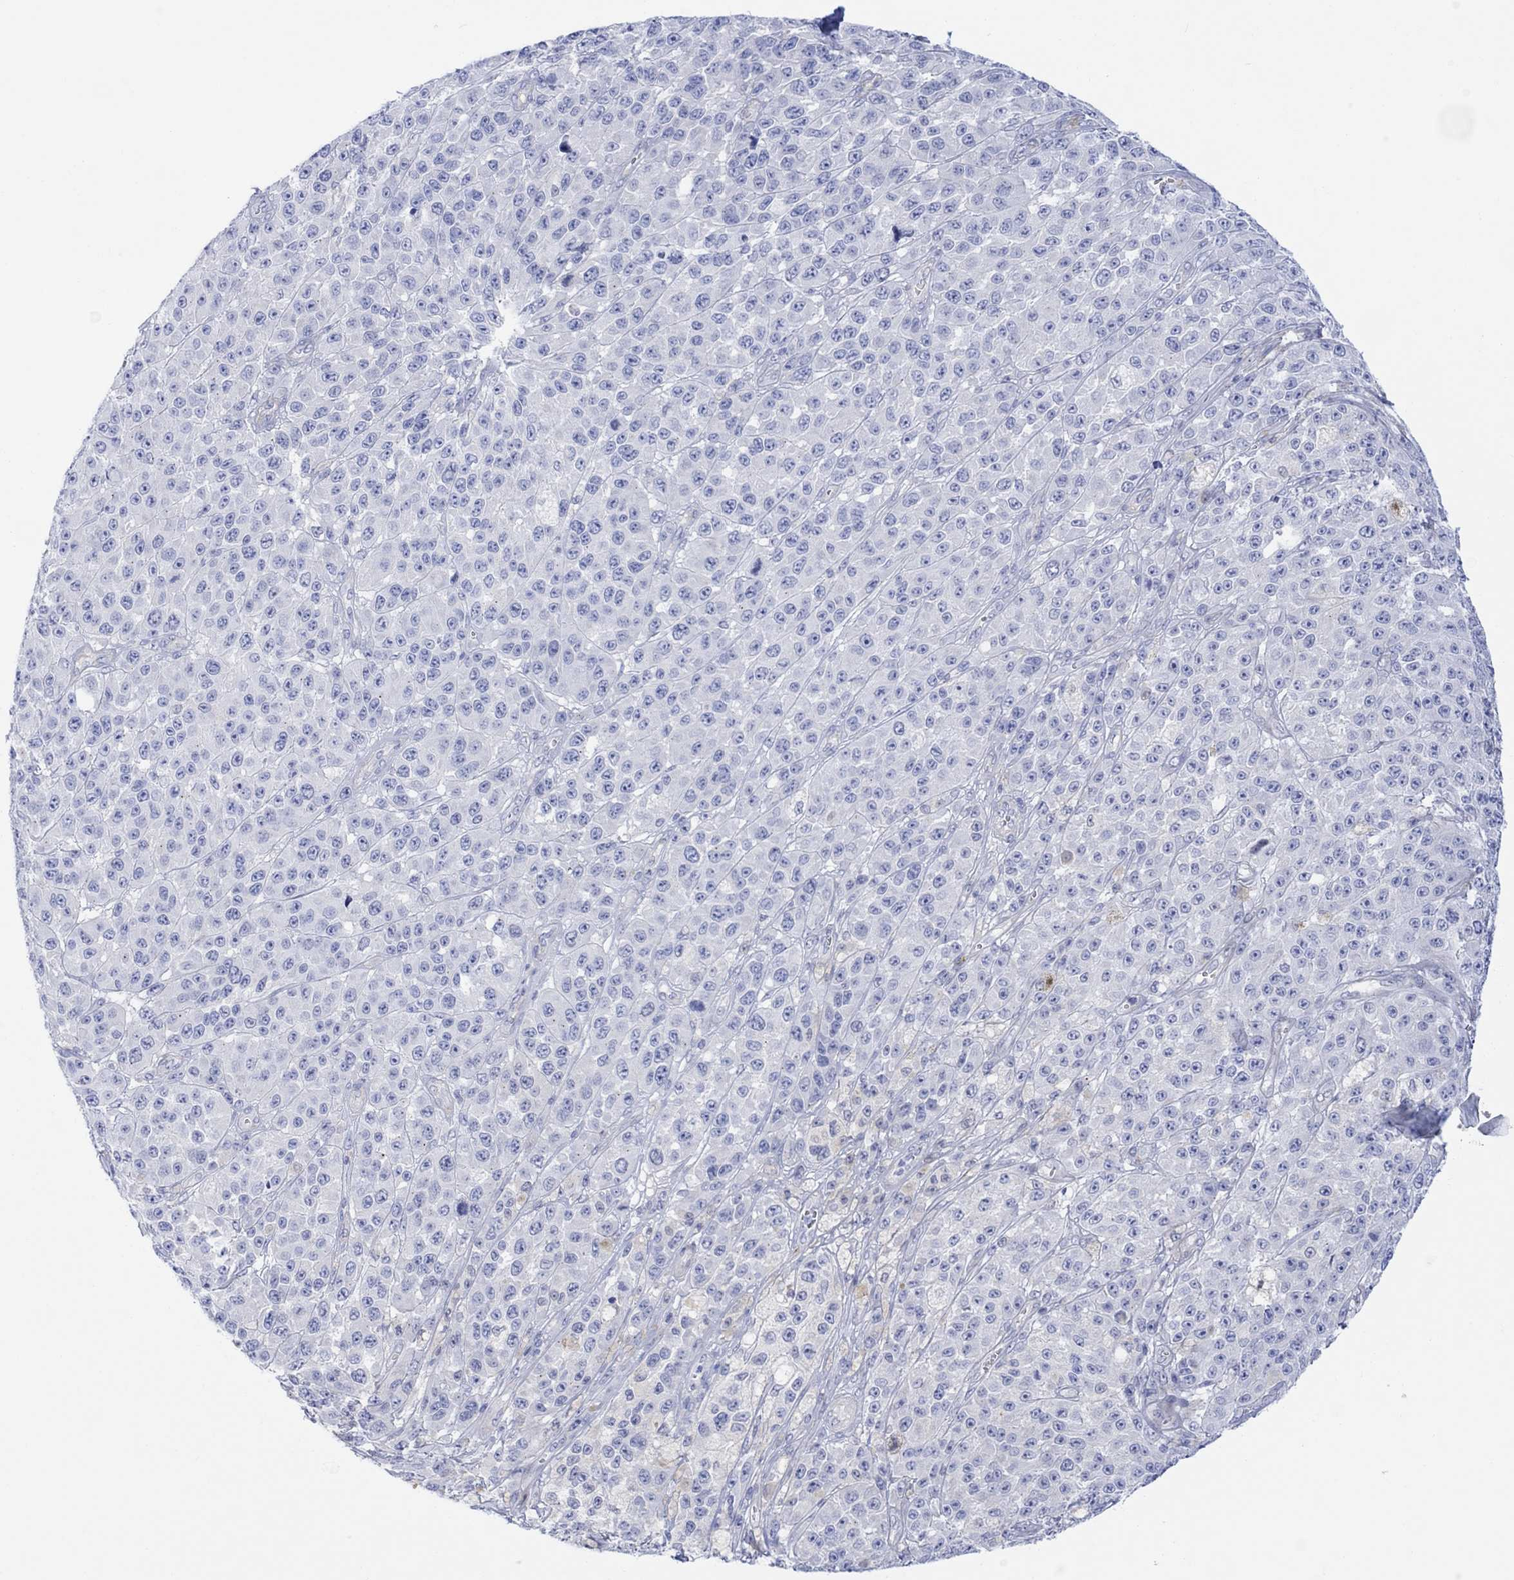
{"staining": {"intensity": "negative", "quantity": "none", "location": "none"}, "tissue": "melanoma", "cell_type": "Tumor cells", "image_type": "cancer", "snomed": [{"axis": "morphology", "description": "Malignant melanoma, NOS"}, {"axis": "topography", "description": "Skin"}], "caption": "Immunohistochemical staining of malignant melanoma exhibits no significant staining in tumor cells.", "gene": "TLDC2", "patient": {"sex": "female", "age": 58}}